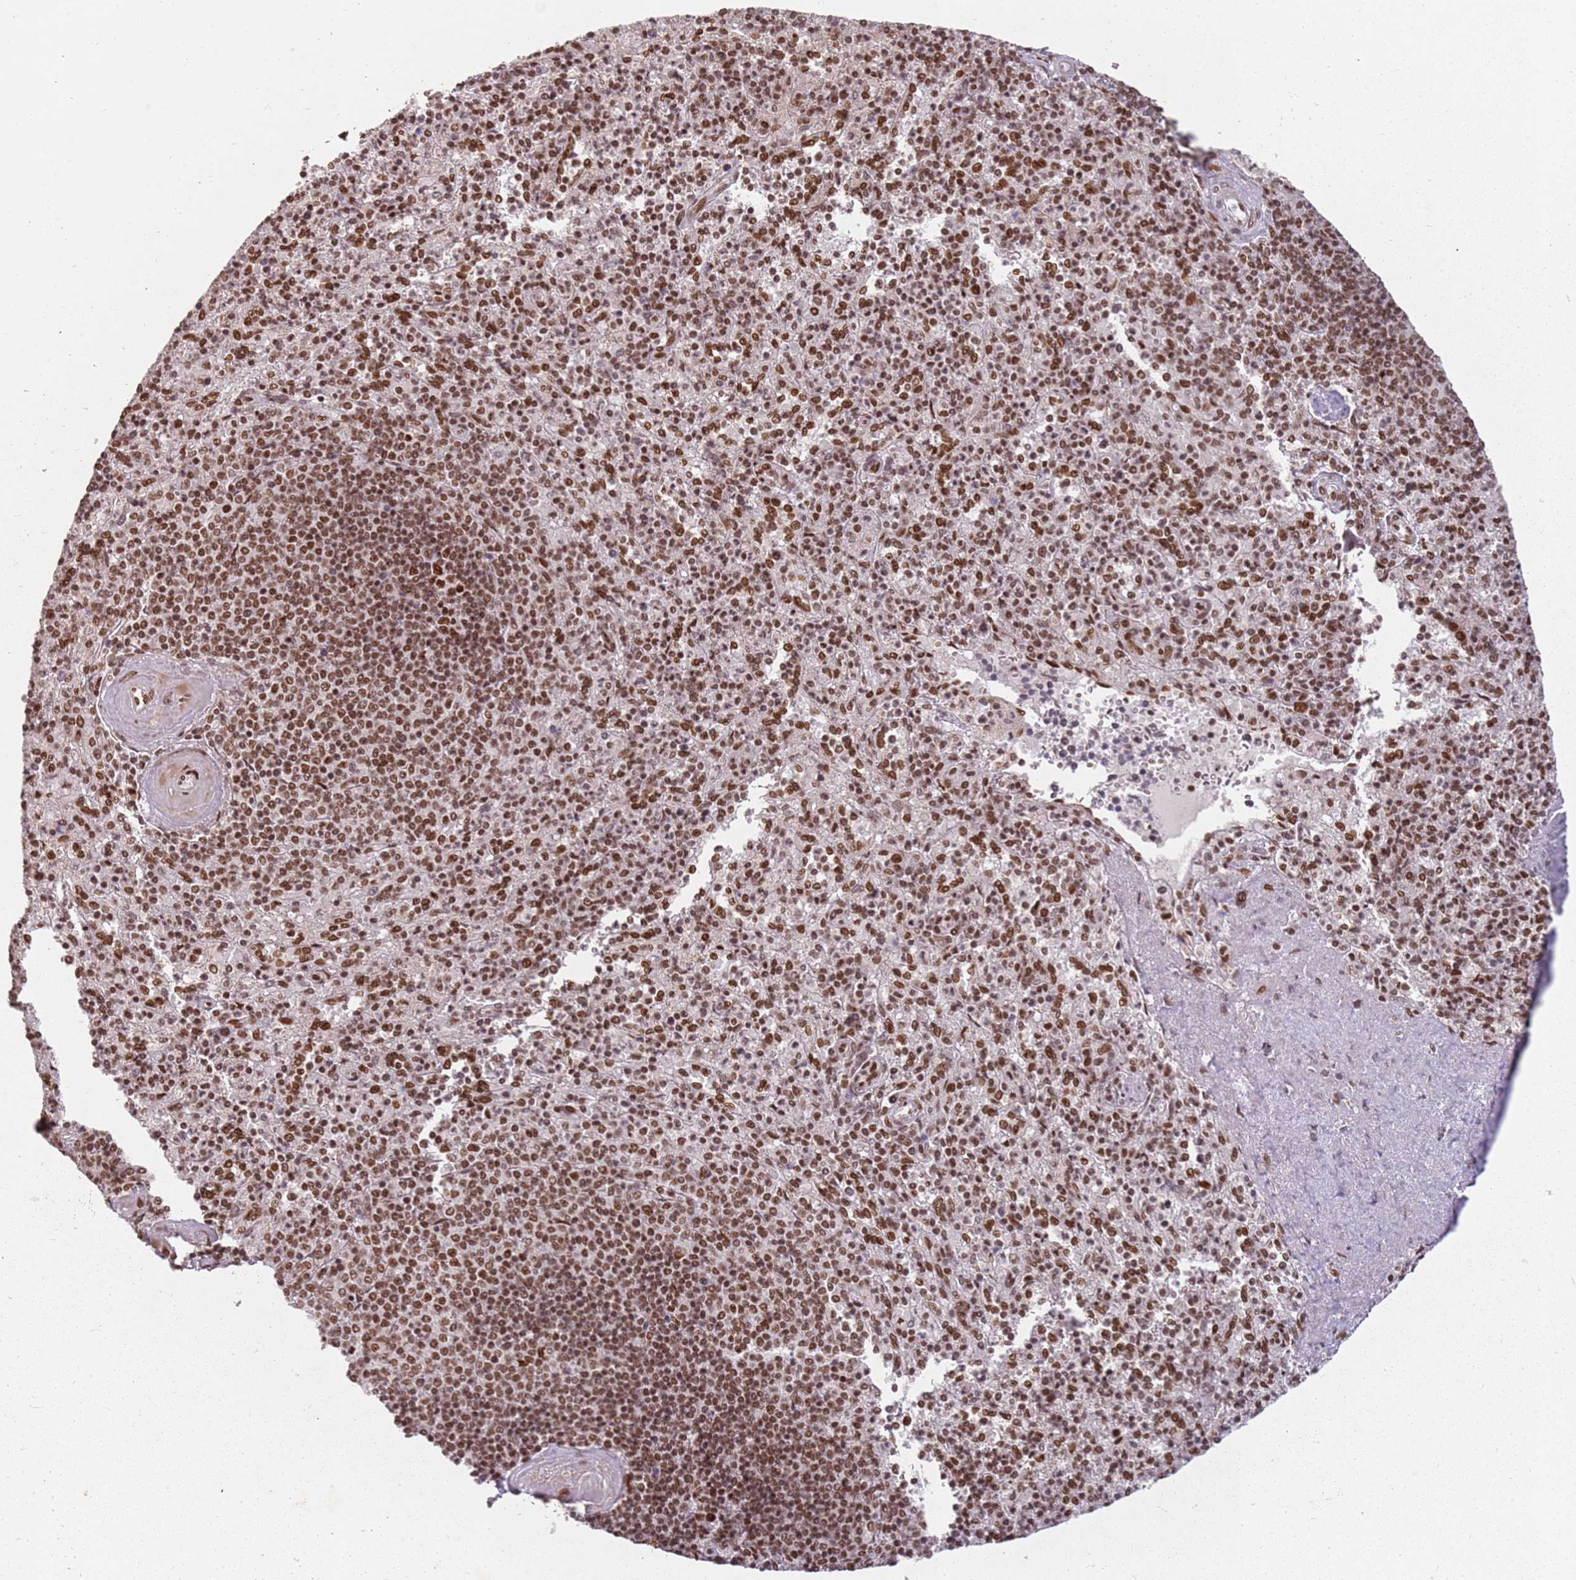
{"staining": {"intensity": "strong", "quantity": ">75%", "location": "nuclear"}, "tissue": "spleen", "cell_type": "Cells in red pulp", "image_type": "normal", "snomed": [{"axis": "morphology", "description": "Normal tissue, NOS"}, {"axis": "topography", "description": "Spleen"}], "caption": "Spleen stained with IHC displays strong nuclear positivity in about >75% of cells in red pulp.", "gene": "TENT4A", "patient": {"sex": "male", "age": 82}}